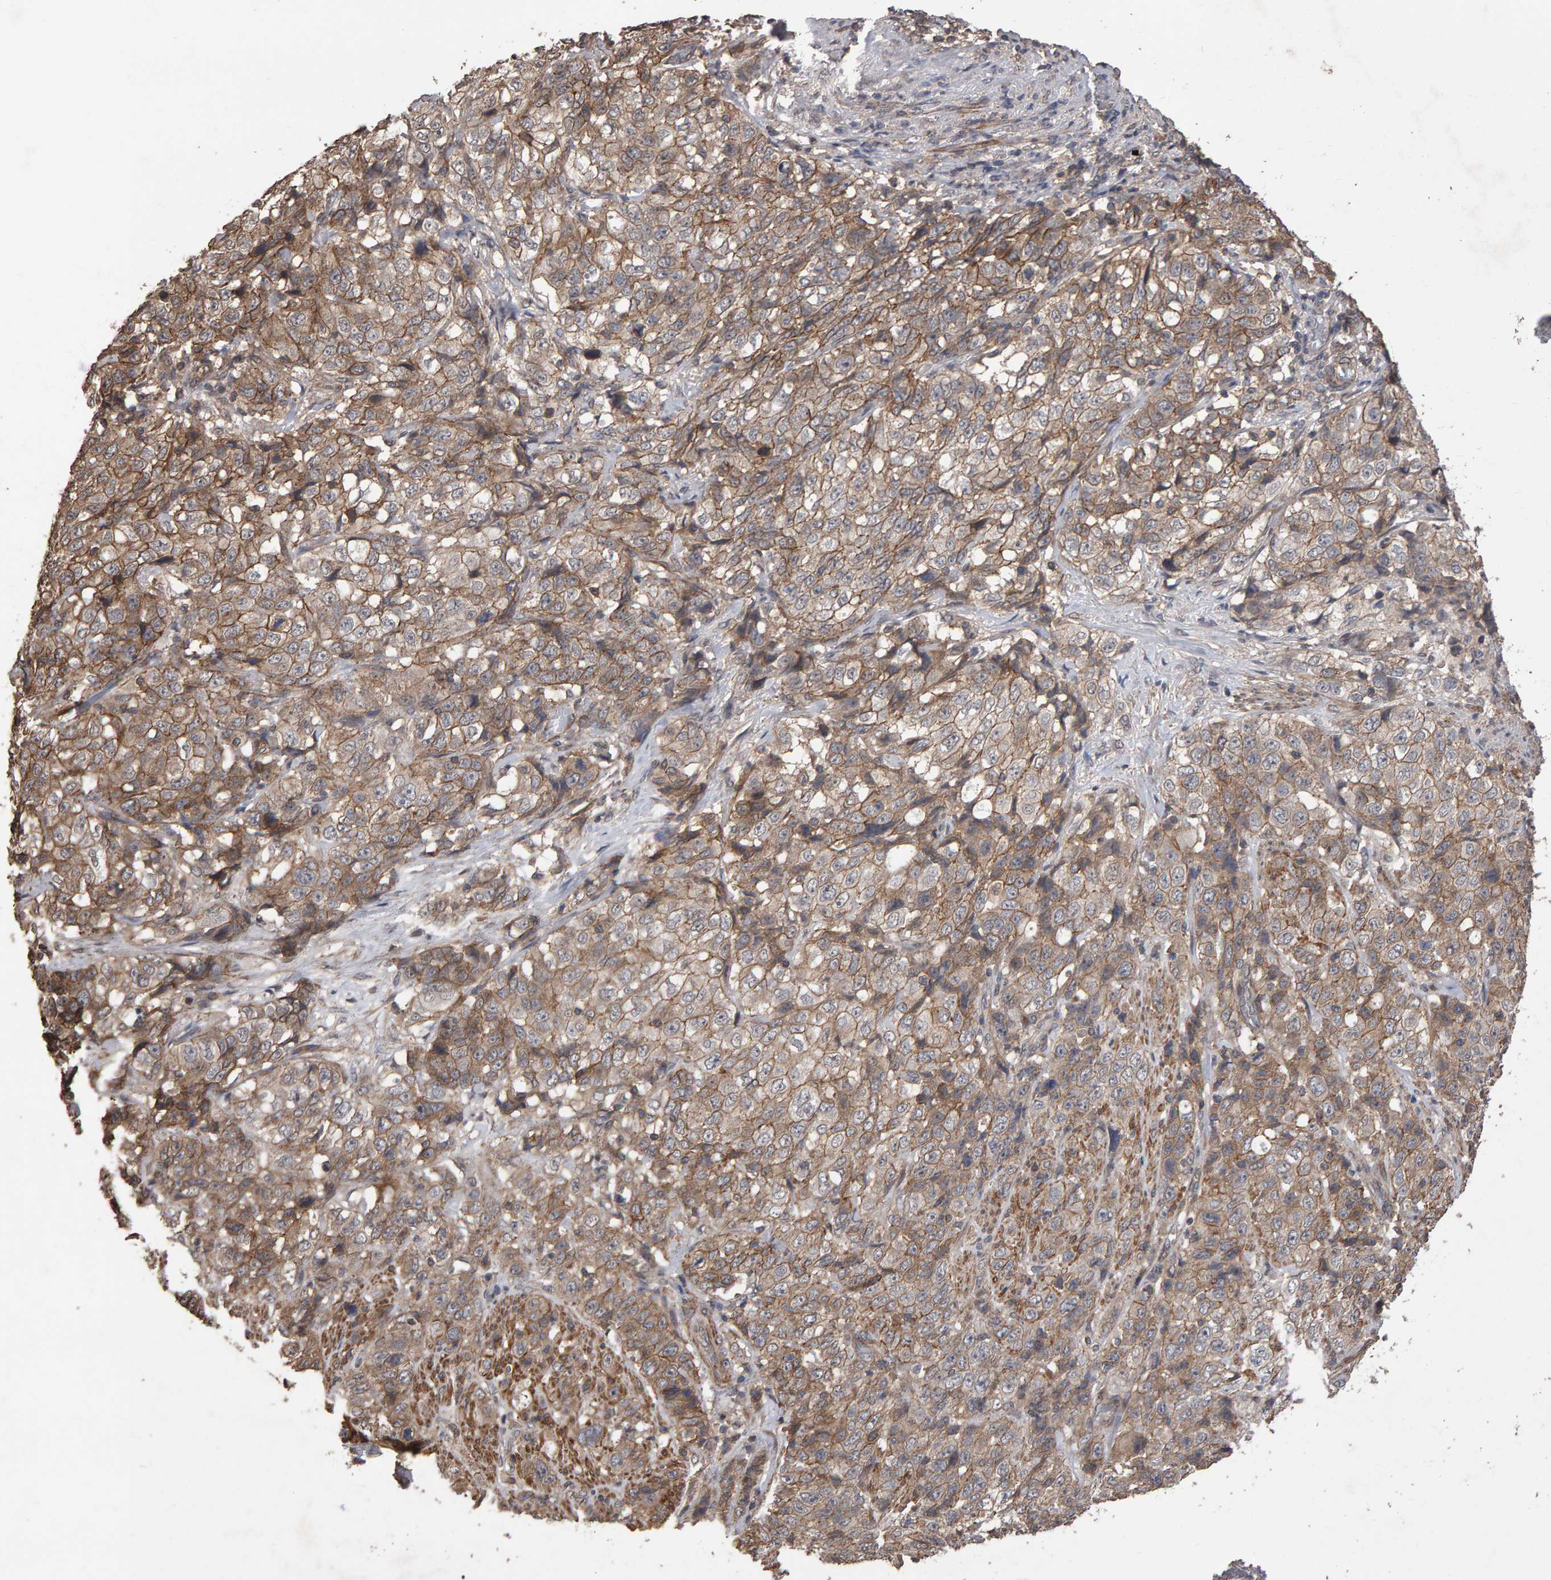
{"staining": {"intensity": "moderate", "quantity": ">75%", "location": "cytoplasmic/membranous"}, "tissue": "stomach cancer", "cell_type": "Tumor cells", "image_type": "cancer", "snomed": [{"axis": "morphology", "description": "Adenocarcinoma, NOS"}, {"axis": "topography", "description": "Stomach"}], "caption": "Immunohistochemical staining of human stomach adenocarcinoma displays medium levels of moderate cytoplasmic/membranous protein staining in approximately >75% of tumor cells. (Stains: DAB in brown, nuclei in blue, Microscopy: brightfield microscopy at high magnification).", "gene": "SCRIB", "patient": {"sex": "male", "age": 48}}